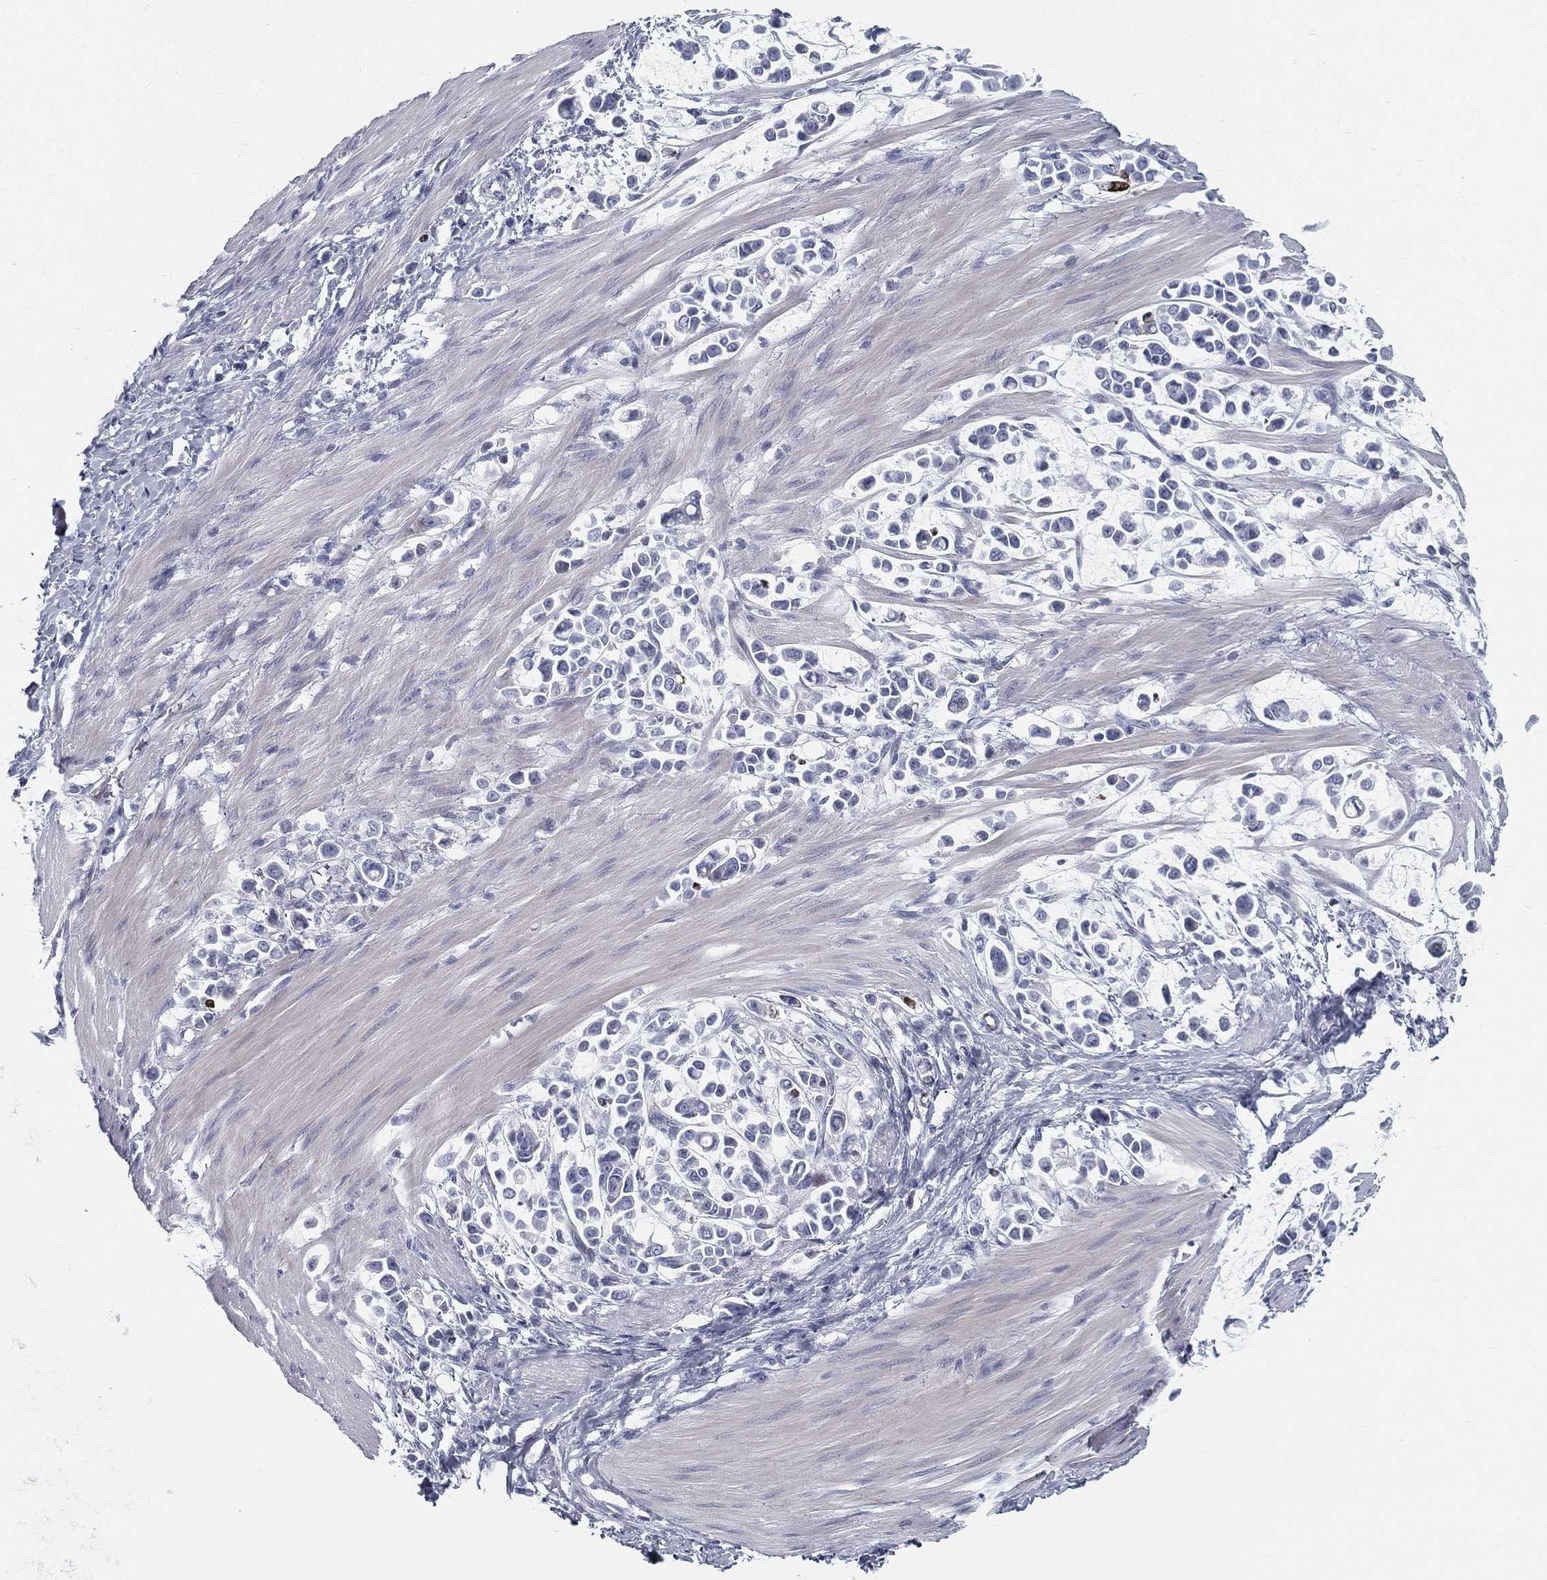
{"staining": {"intensity": "negative", "quantity": "none", "location": "none"}, "tissue": "stomach cancer", "cell_type": "Tumor cells", "image_type": "cancer", "snomed": [{"axis": "morphology", "description": "Adenocarcinoma, NOS"}, {"axis": "topography", "description": "Stomach"}], "caption": "Immunohistochemistry (IHC) of human stomach adenocarcinoma demonstrates no staining in tumor cells.", "gene": "SPPL2C", "patient": {"sex": "male", "age": 82}}